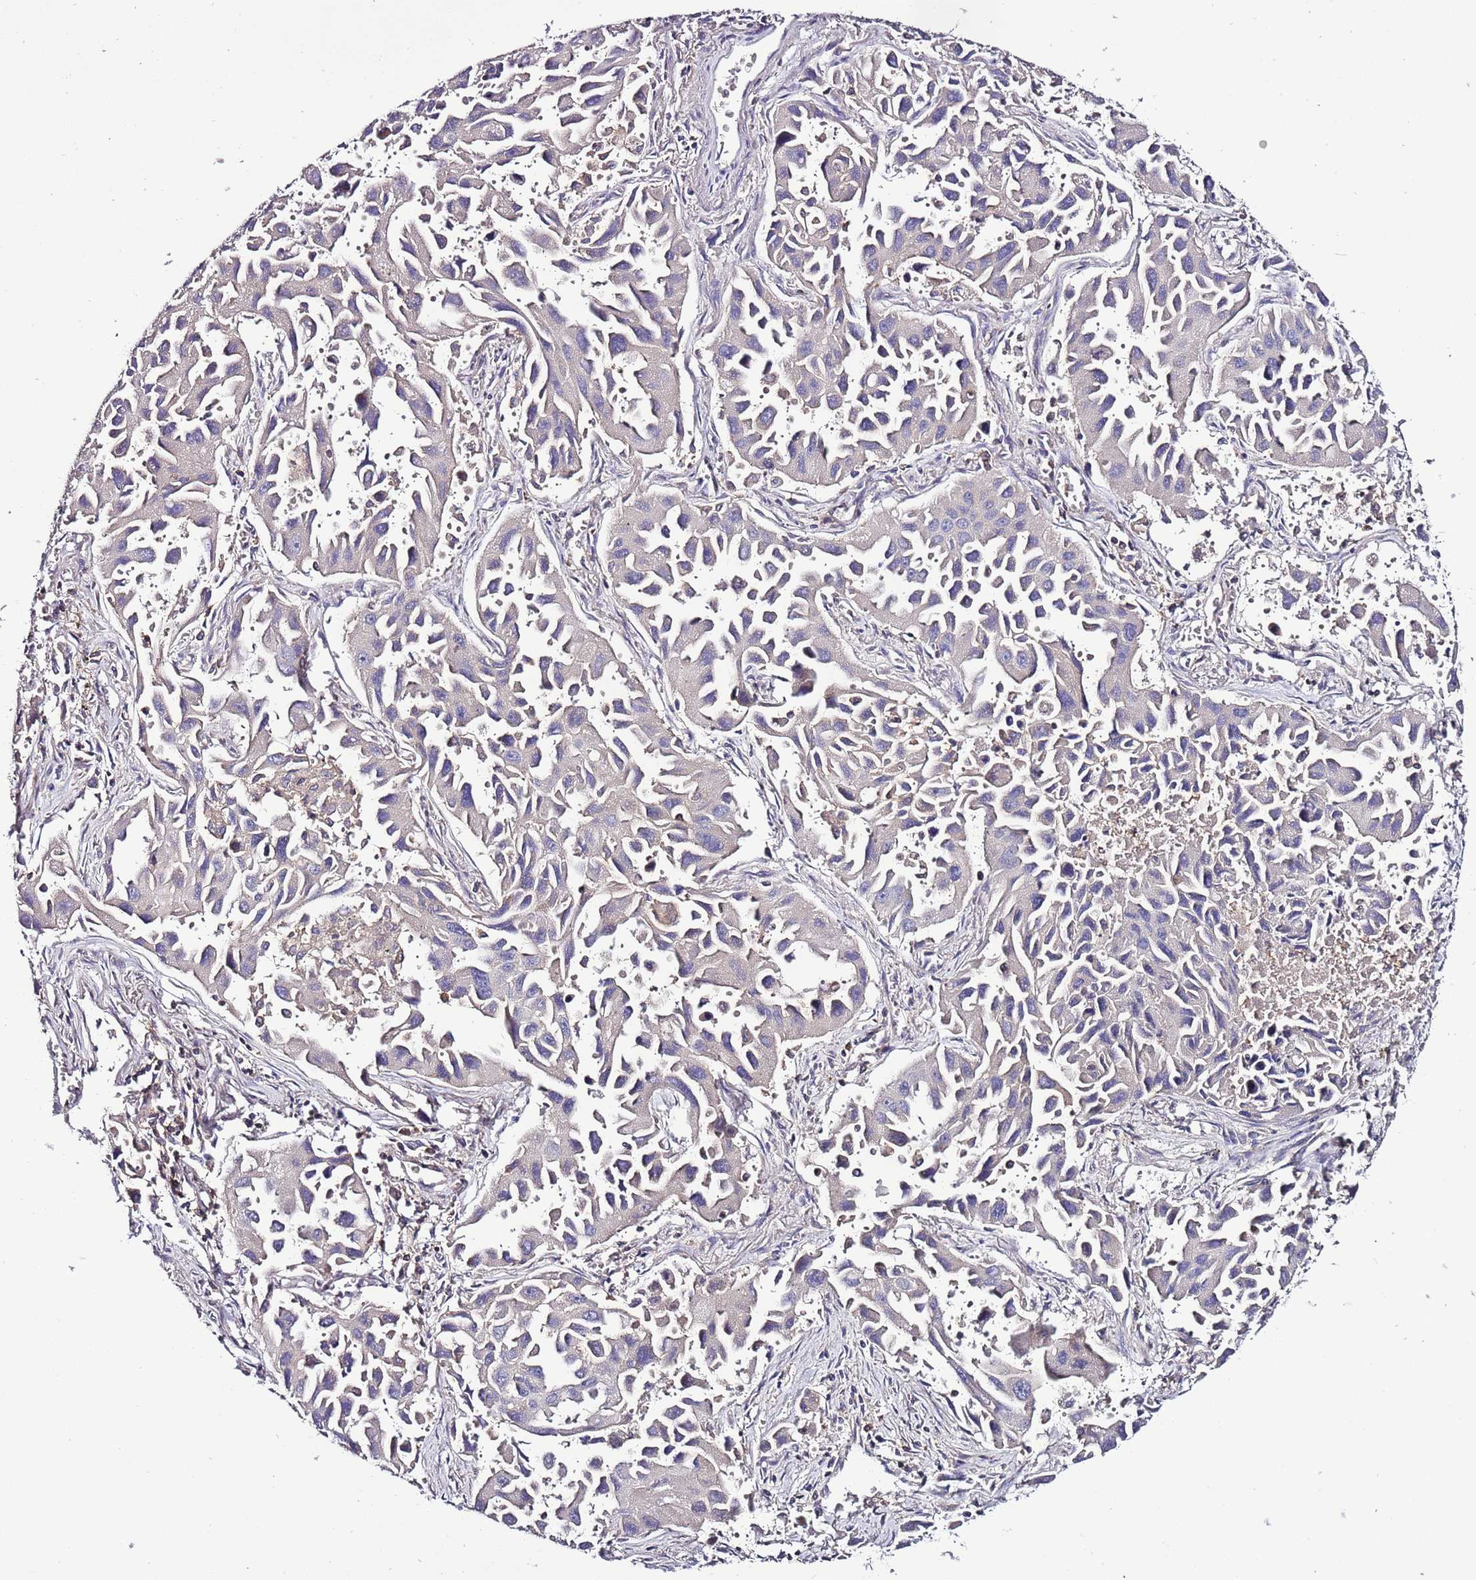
{"staining": {"intensity": "negative", "quantity": "none", "location": "none"}, "tissue": "lung cancer", "cell_type": "Tumor cells", "image_type": "cancer", "snomed": [{"axis": "morphology", "description": "Adenocarcinoma, NOS"}, {"axis": "topography", "description": "Lung"}], "caption": "Immunohistochemistry image of human adenocarcinoma (lung) stained for a protein (brown), which demonstrates no expression in tumor cells.", "gene": "IGIP", "patient": {"sex": "male", "age": 66}}